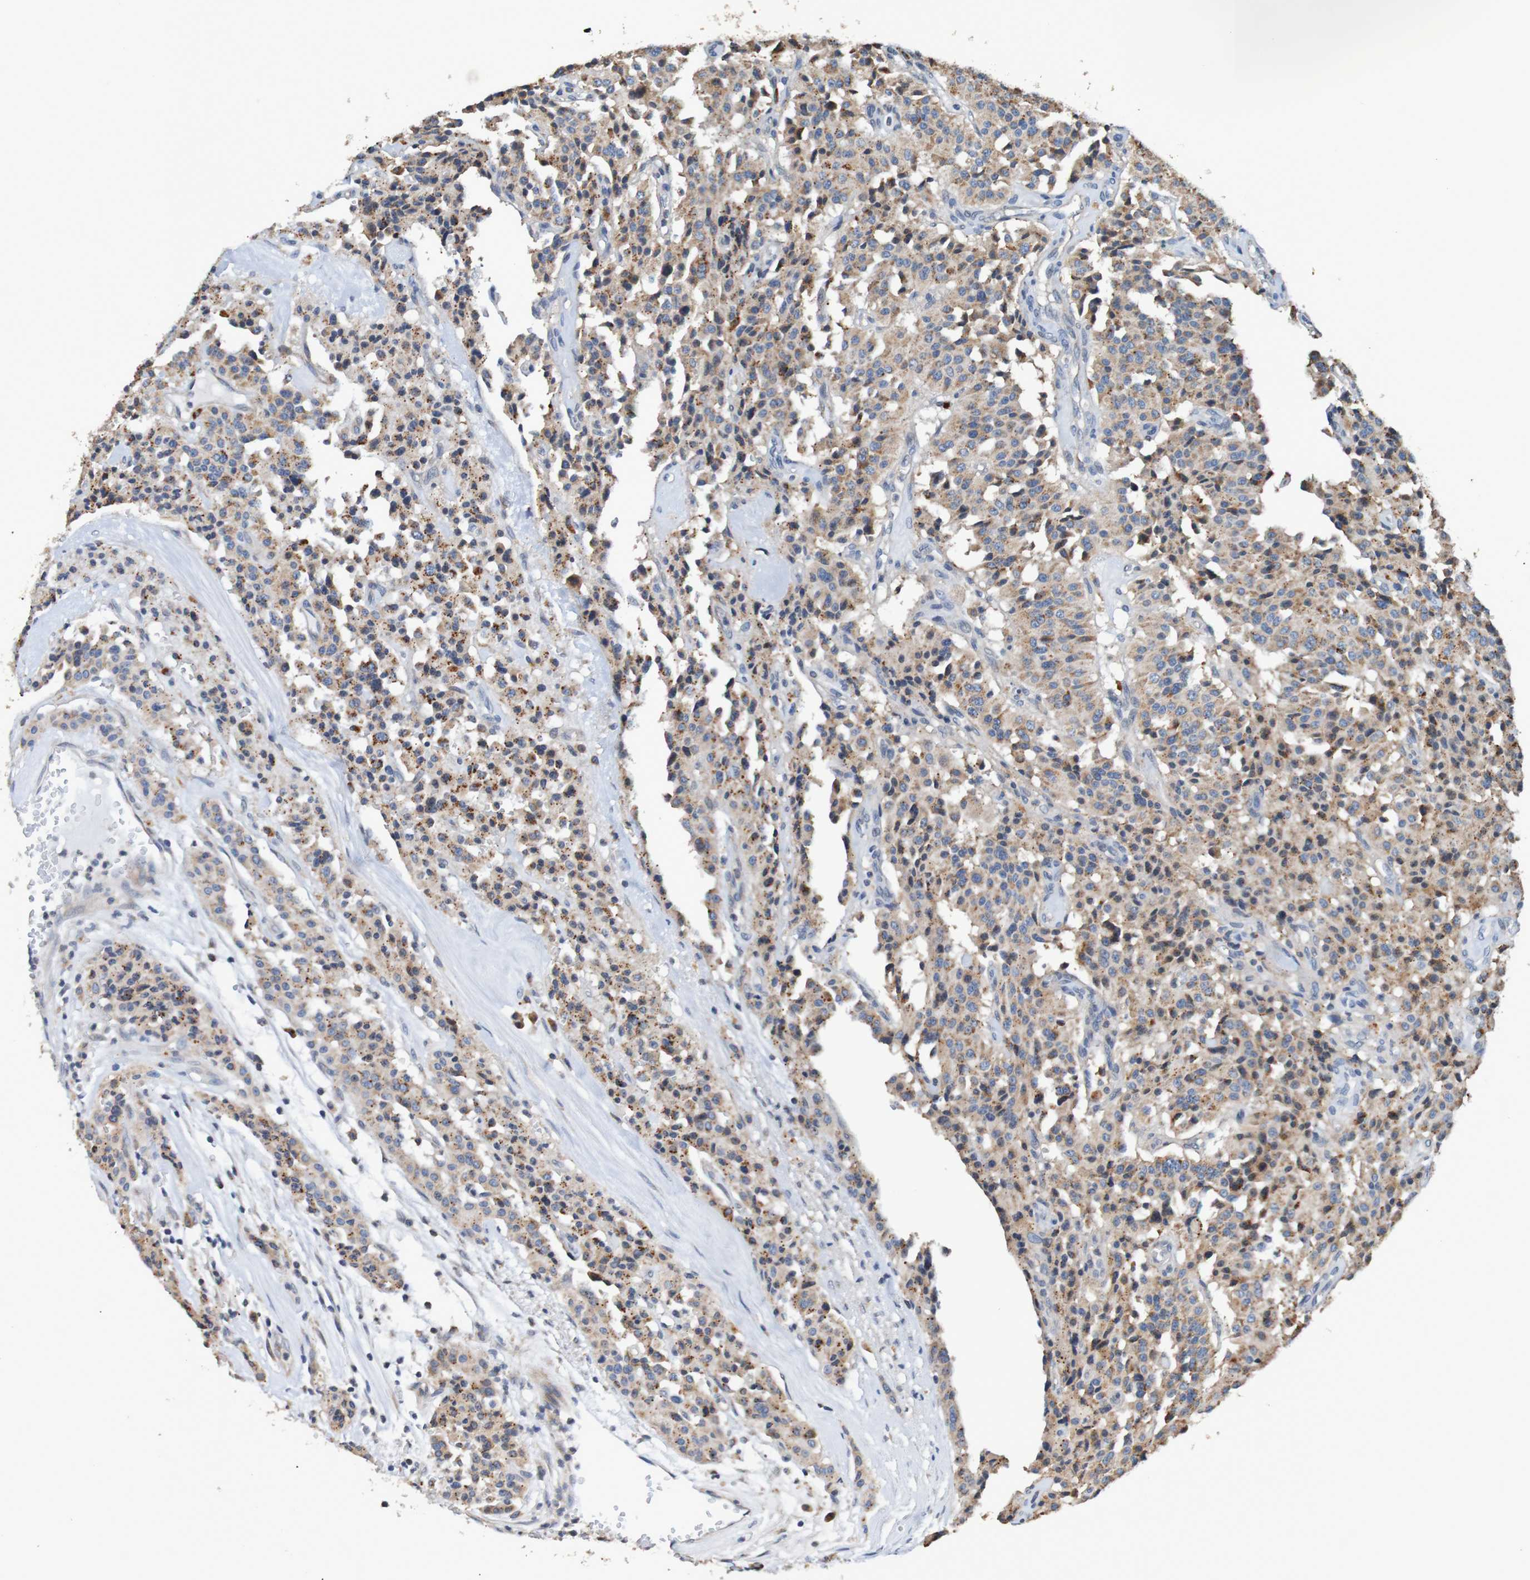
{"staining": {"intensity": "moderate", "quantity": ">75%", "location": "cytoplasmic/membranous"}, "tissue": "carcinoid", "cell_type": "Tumor cells", "image_type": "cancer", "snomed": [{"axis": "morphology", "description": "Carcinoid, malignant, NOS"}, {"axis": "topography", "description": "Lung"}], "caption": "Immunohistochemistry (IHC) micrograph of human carcinoid (malignant) stained for a protein (brown), which displays medium levels of moderate cytoplasmic/membranous positivity in approximately >75% of tumor cells.", "gene": "FIBP", "patient": {"sex": "male", "age": 30}}